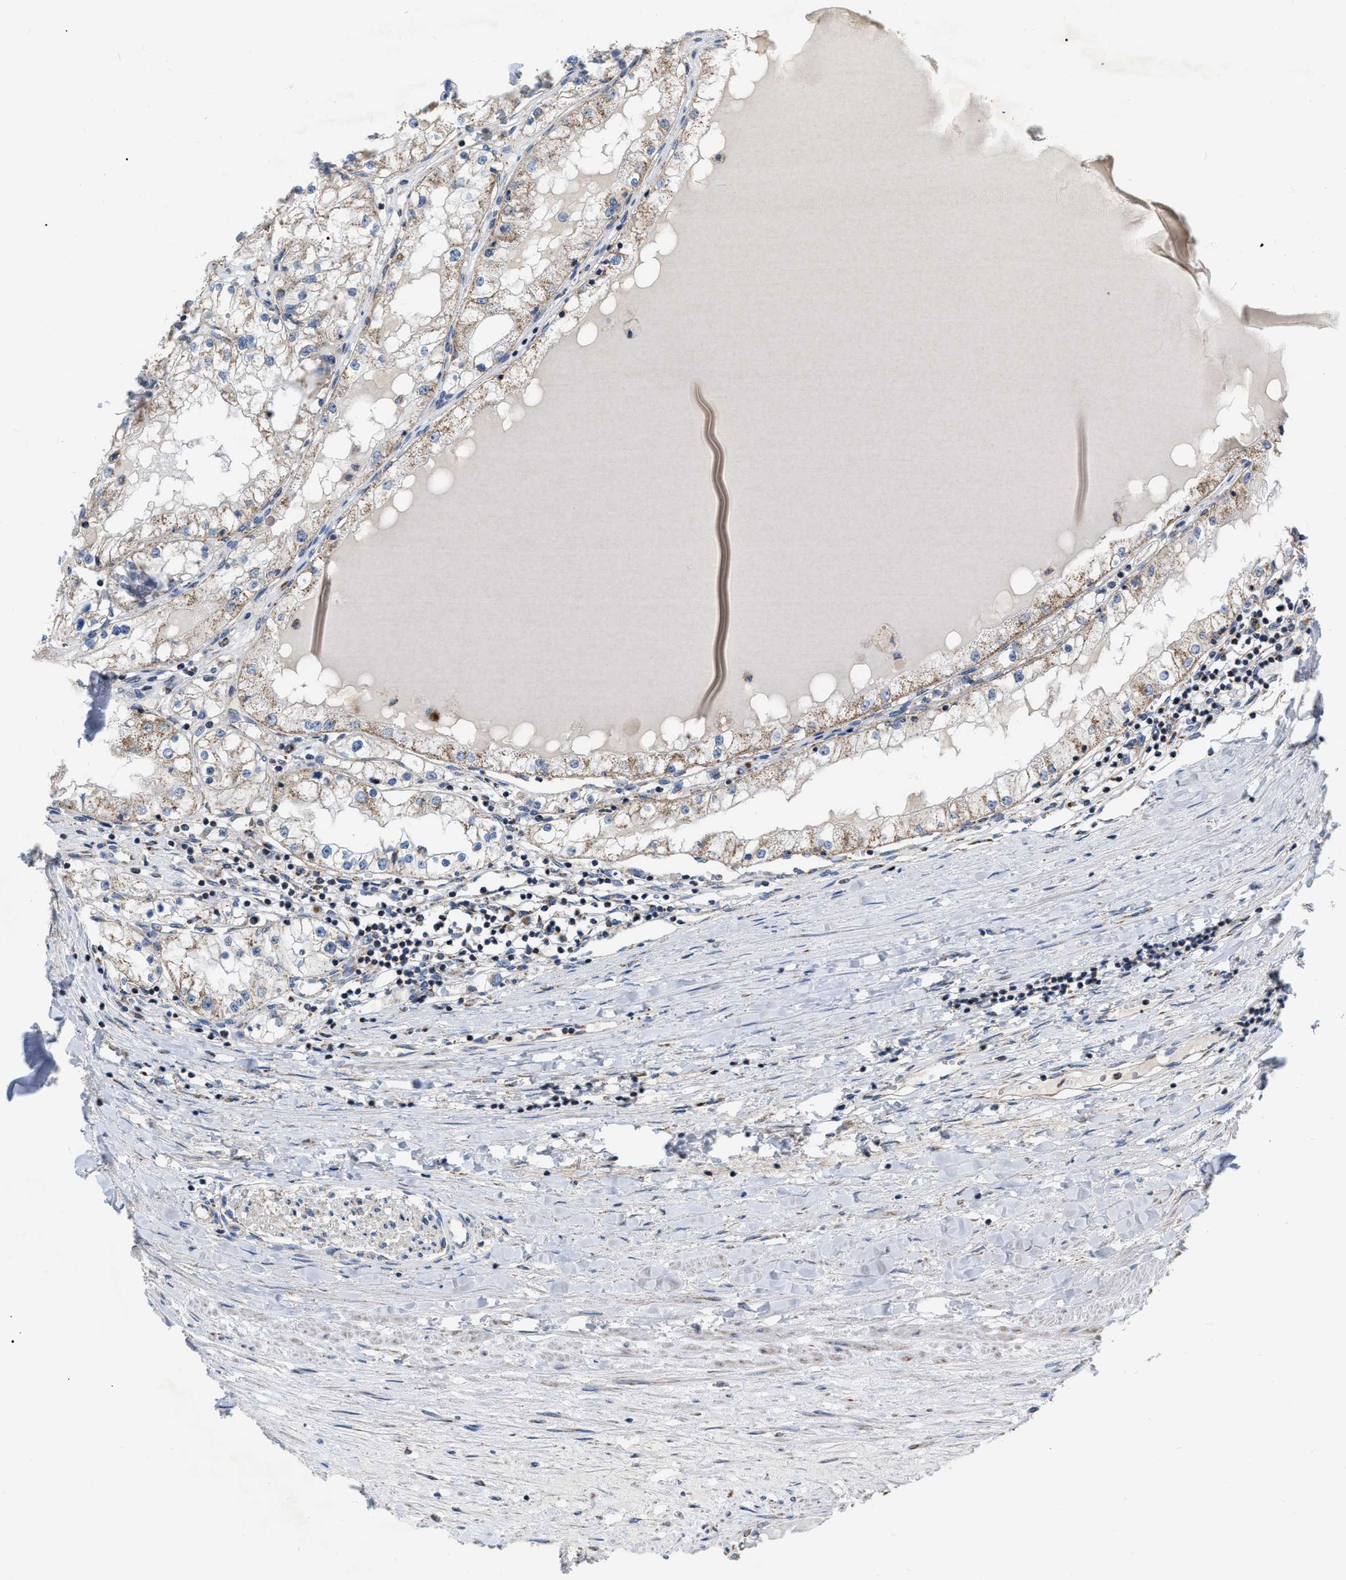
{"staining": {"intensity": "weak", "quantity": ">75%", "location": "cytoplasmic/membranous"}, "tissue": "renal cancer", "cell_type": "Tumor cells", "image_type": "cancer", "snomed": [{"axis": "morphology", "description": "Adenocarcinoma, NOS"}, {"axis": "topography", "description": "Kidney"}], "caption": "Tumor cells show weak cytoplasmic/membranous positivity in about >75% of cells in renal cancer.", "gene": "DDX56", "patient": {"sex": "male", "age": 68}}